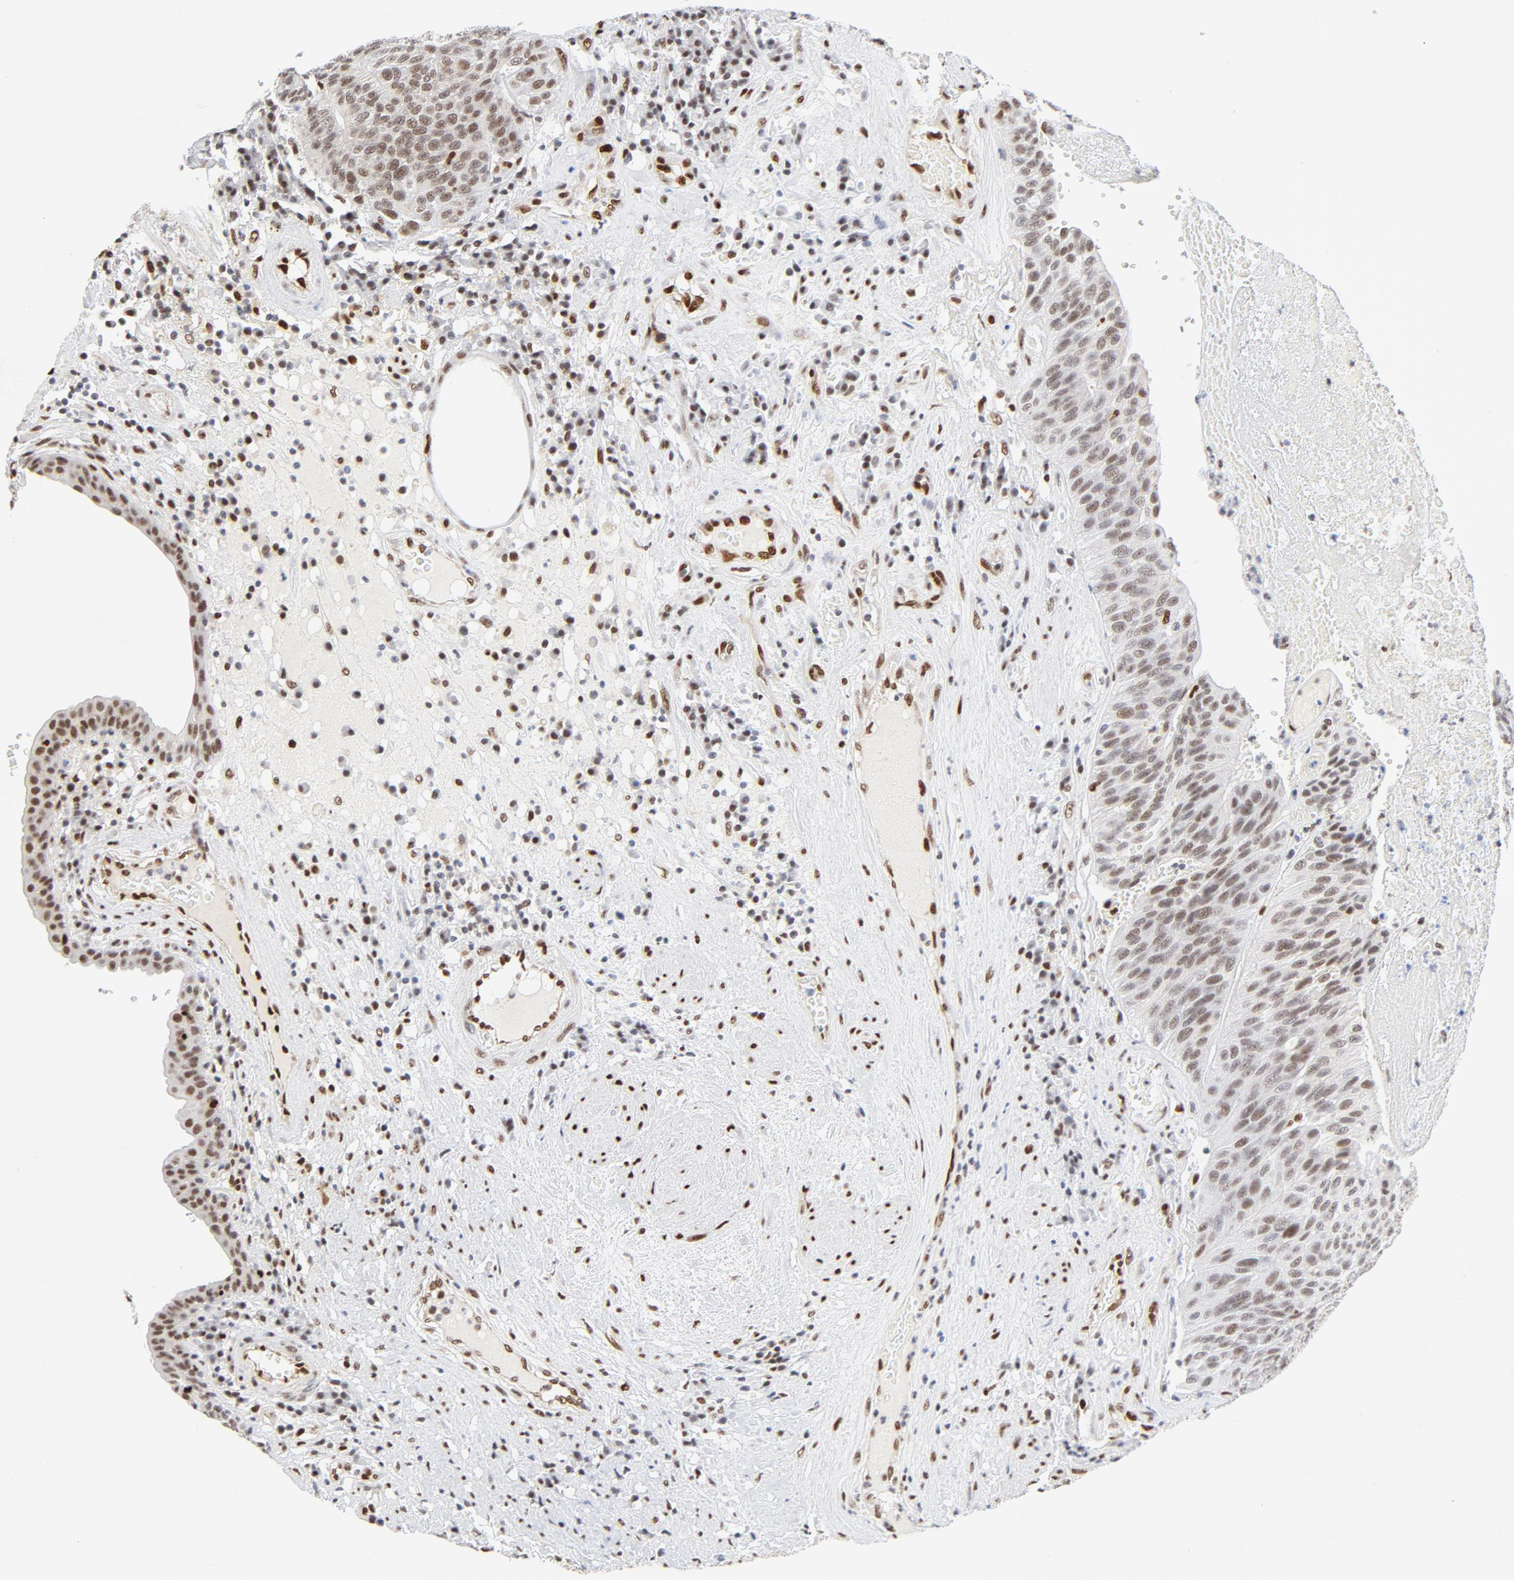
{"staining": {"intensity": "moderate", "quantity": ">75%", "location": "nuclear"}, "tissue": "urothelial cancer", "cell_type": "Tumor cells", "image_type": "cancer", "snomed": [{"axis": "morphology", "description": "Urothelial carcinoma, High grade"}, {"axis": "topography", "description": "Urinary bladder"}], "caption": "Tumor cells reveal medium levels of moderate nuclear staining in approximately >75% of cells in urothelial cancer.", "gene": "MEF2A", "patient": {"sex": "male", "age": 66}}